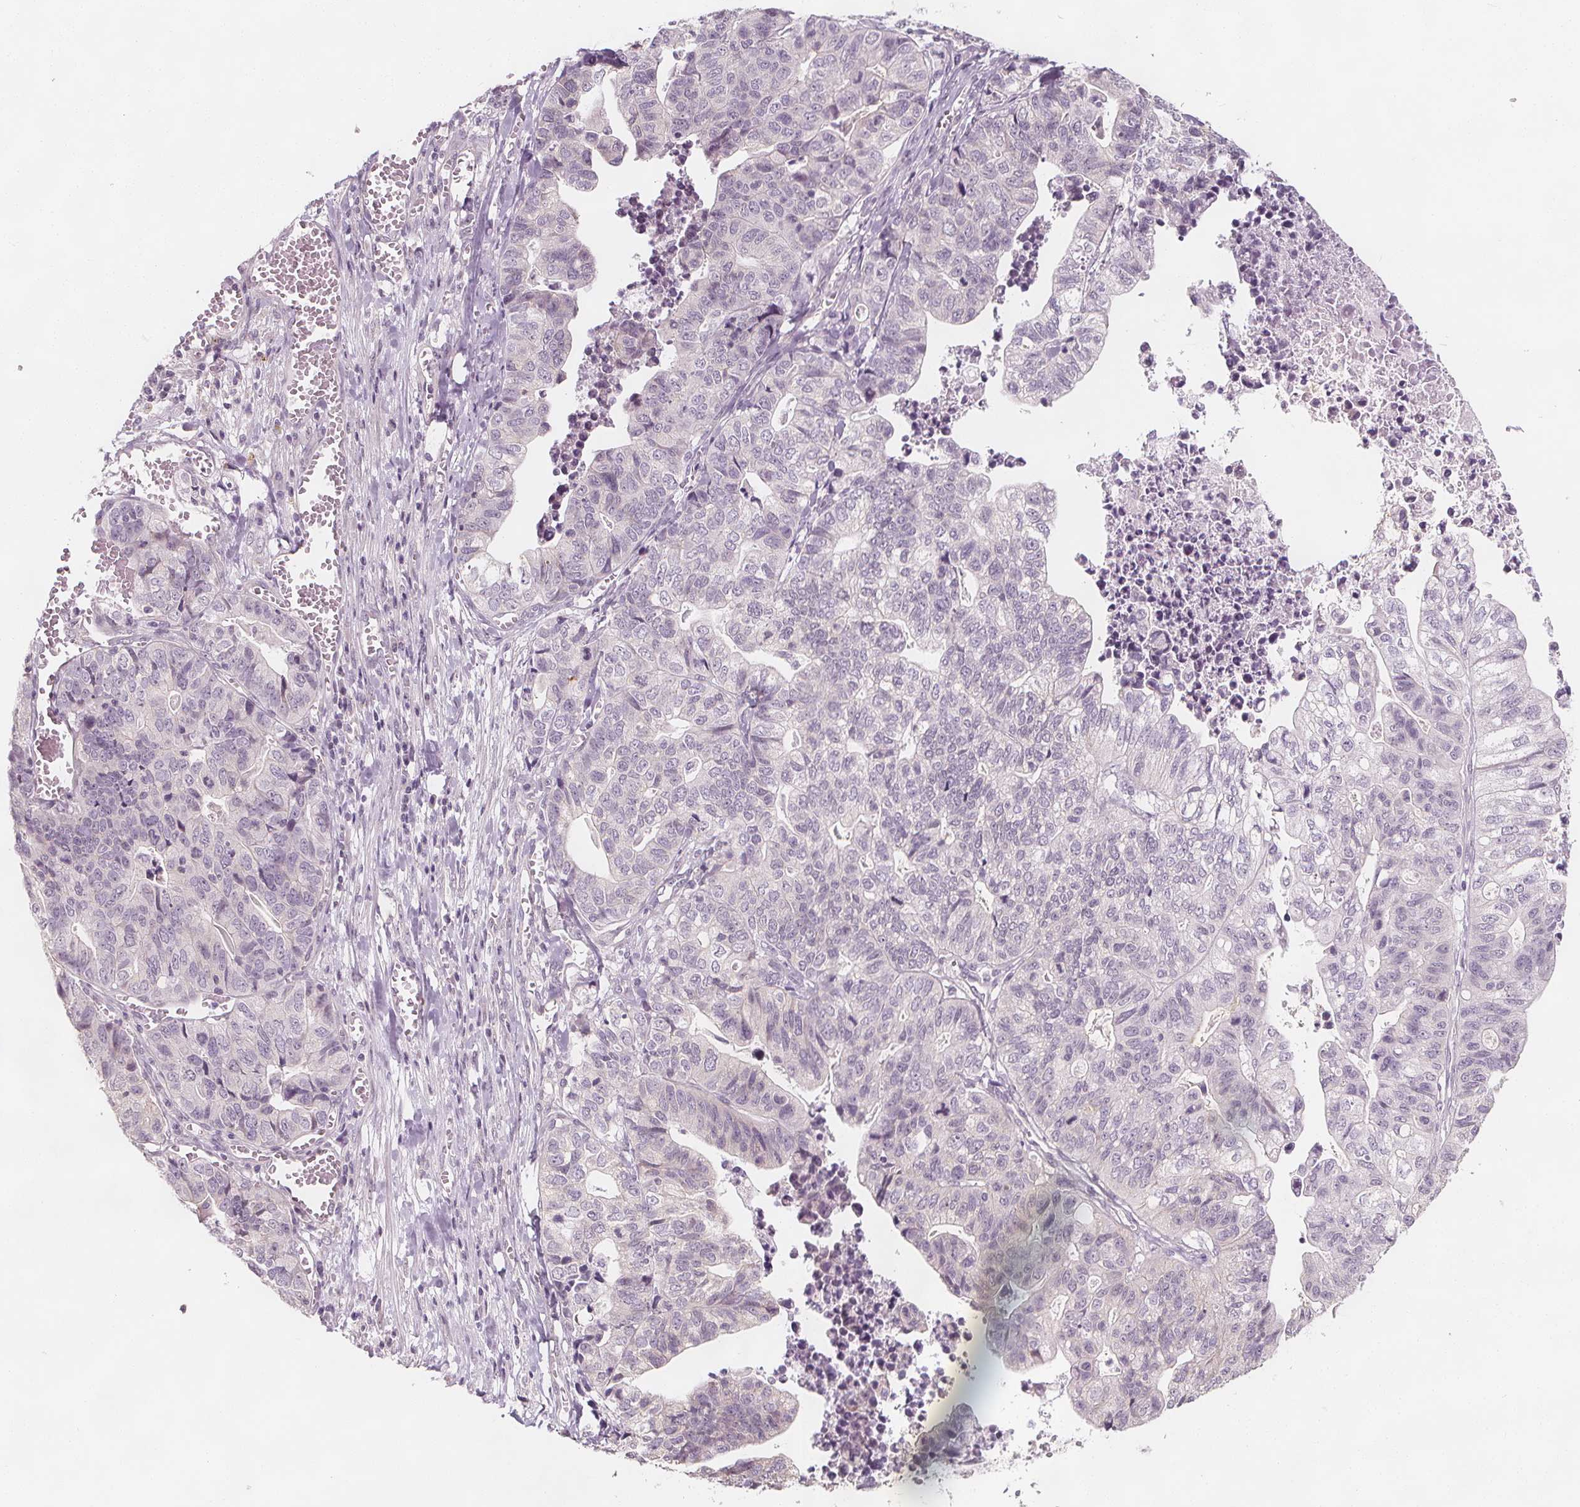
{"staining": {"intensity": "negative", "quantity": "none", "location": "none"}, "tissue": "stomach cancer", "cell_type": "Tumor cells", "image_type": "cancer", "snomed": [{"axis": "morphology", "description": "Adenocarcinoma, NOS"}, {"axis": "topography", "description": "Stomach, upper"}], "caption": "Immunohistochemistry histopathology image of neoplastic tissue: human adenocarcinoma (stomach) stained with DAB shows no significant protein staining in tumor cells.", "gene": "C1orf167", "patient": {"sex": "female", "age": 67}}